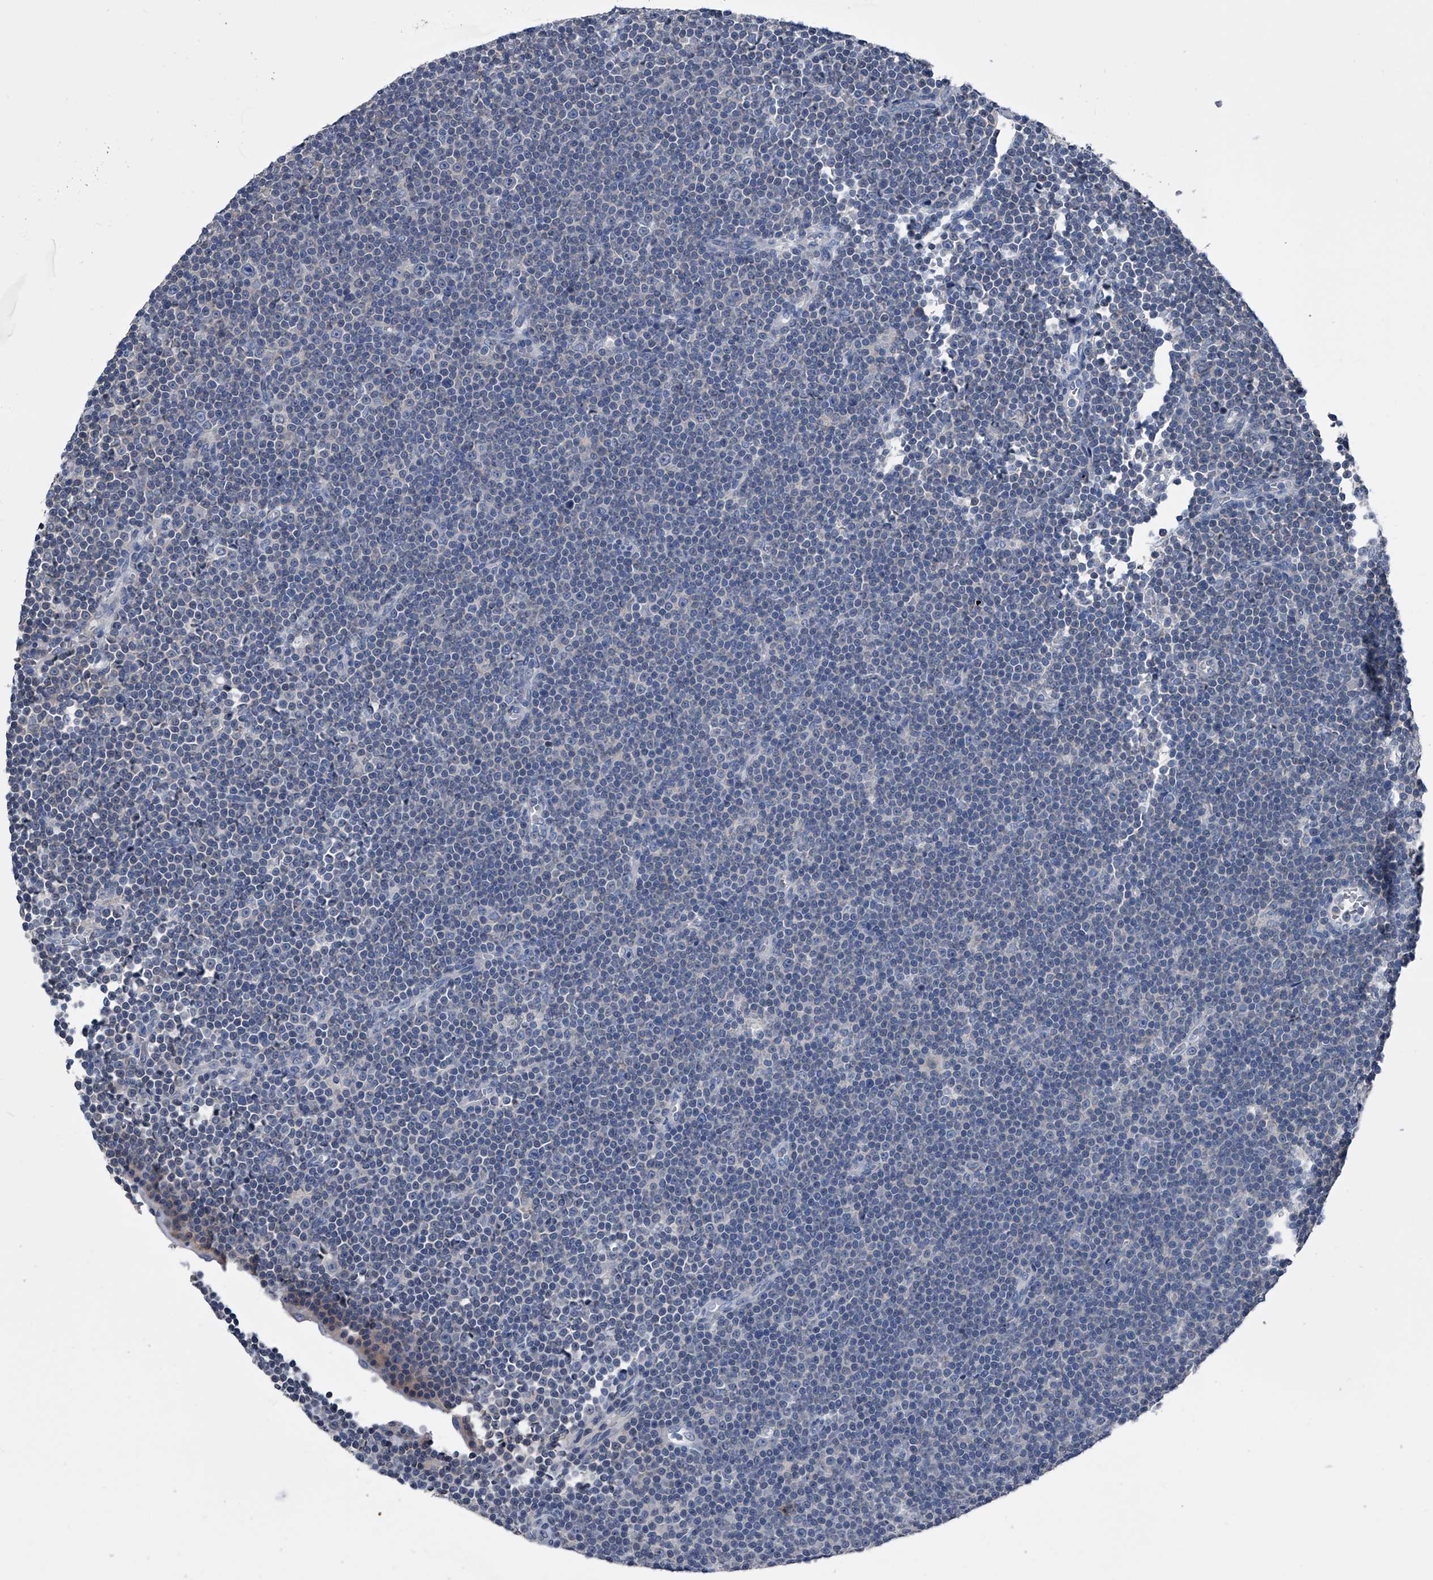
{"staining": {"intensity": "negative", "quantity": "none", "location": "none"}, "tissue": "lymphoma", "cell_type": "Tumor cells", "image_type": "cancer", "snomed": [{"axis": "morphology", "description": "Malignant lymphoma, non-Hodgkin's type, Low grade"}, {"axis": "topography", "description": "Lymph node"}], "caption": "A photomicrograph of malignant lymphoma, non-Hodgkin's type (low-grade) stained for a protein exhibits no brown staining in tumor cells.", "gene": "KIF13A", "patient": {"sex": "female", "age": 67}}